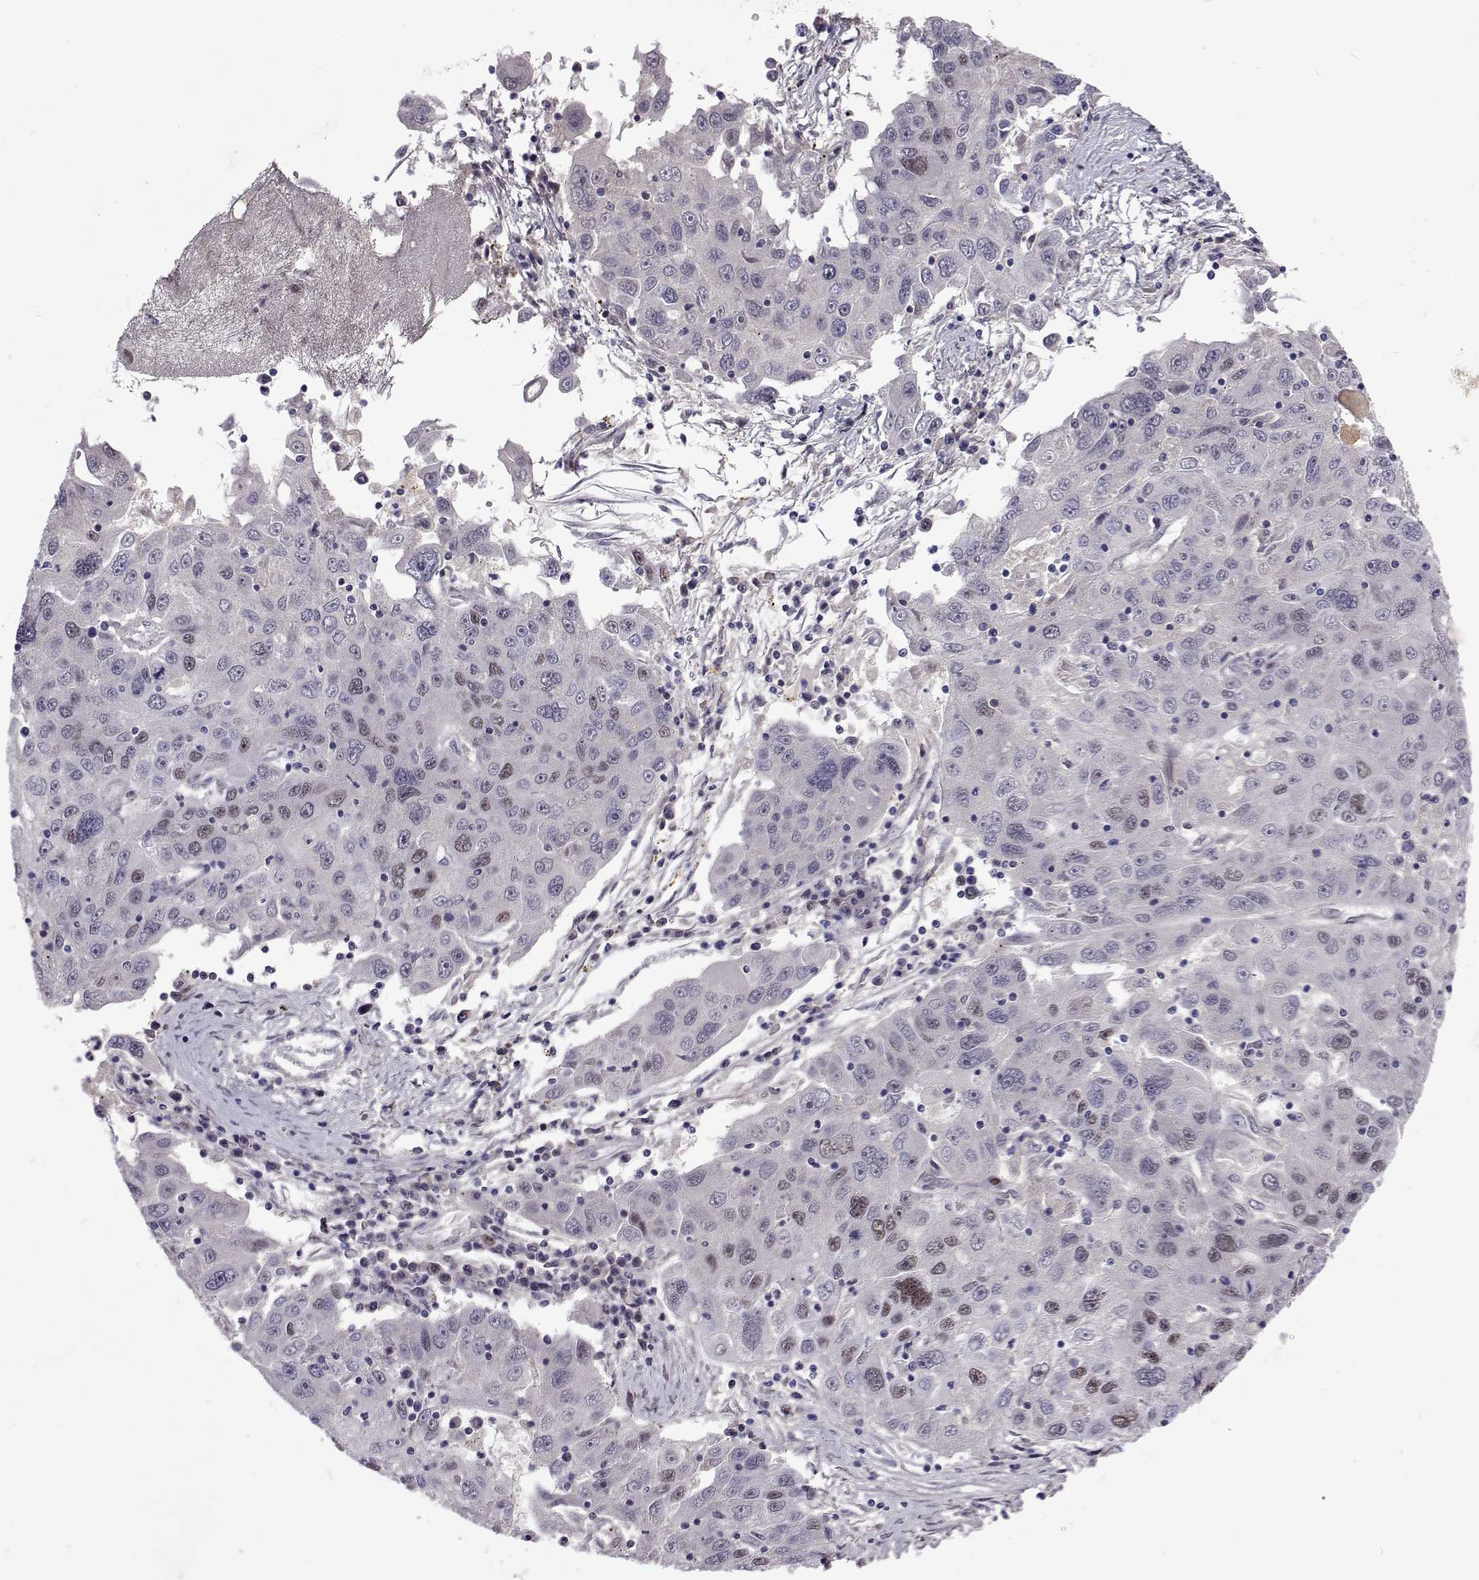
{"staining": {"intensity": "weak", "quantity": "<25%", "location": "nuclear"}, "tissue": "stomach cancer", "cell_type": "Tumor cells", "image_type": "cancer", "snomed": [{"axis": "morphology", "description": "Adenocarcinoma, NOS"}, {"axis": "topography", "description": "Stomach"}], "caption": "Tumor cells are negative for brown protein staining in adenocarcinoma (stomach).", "gene": "TCF15", "patient": {"sex": "male", "age": 56}}